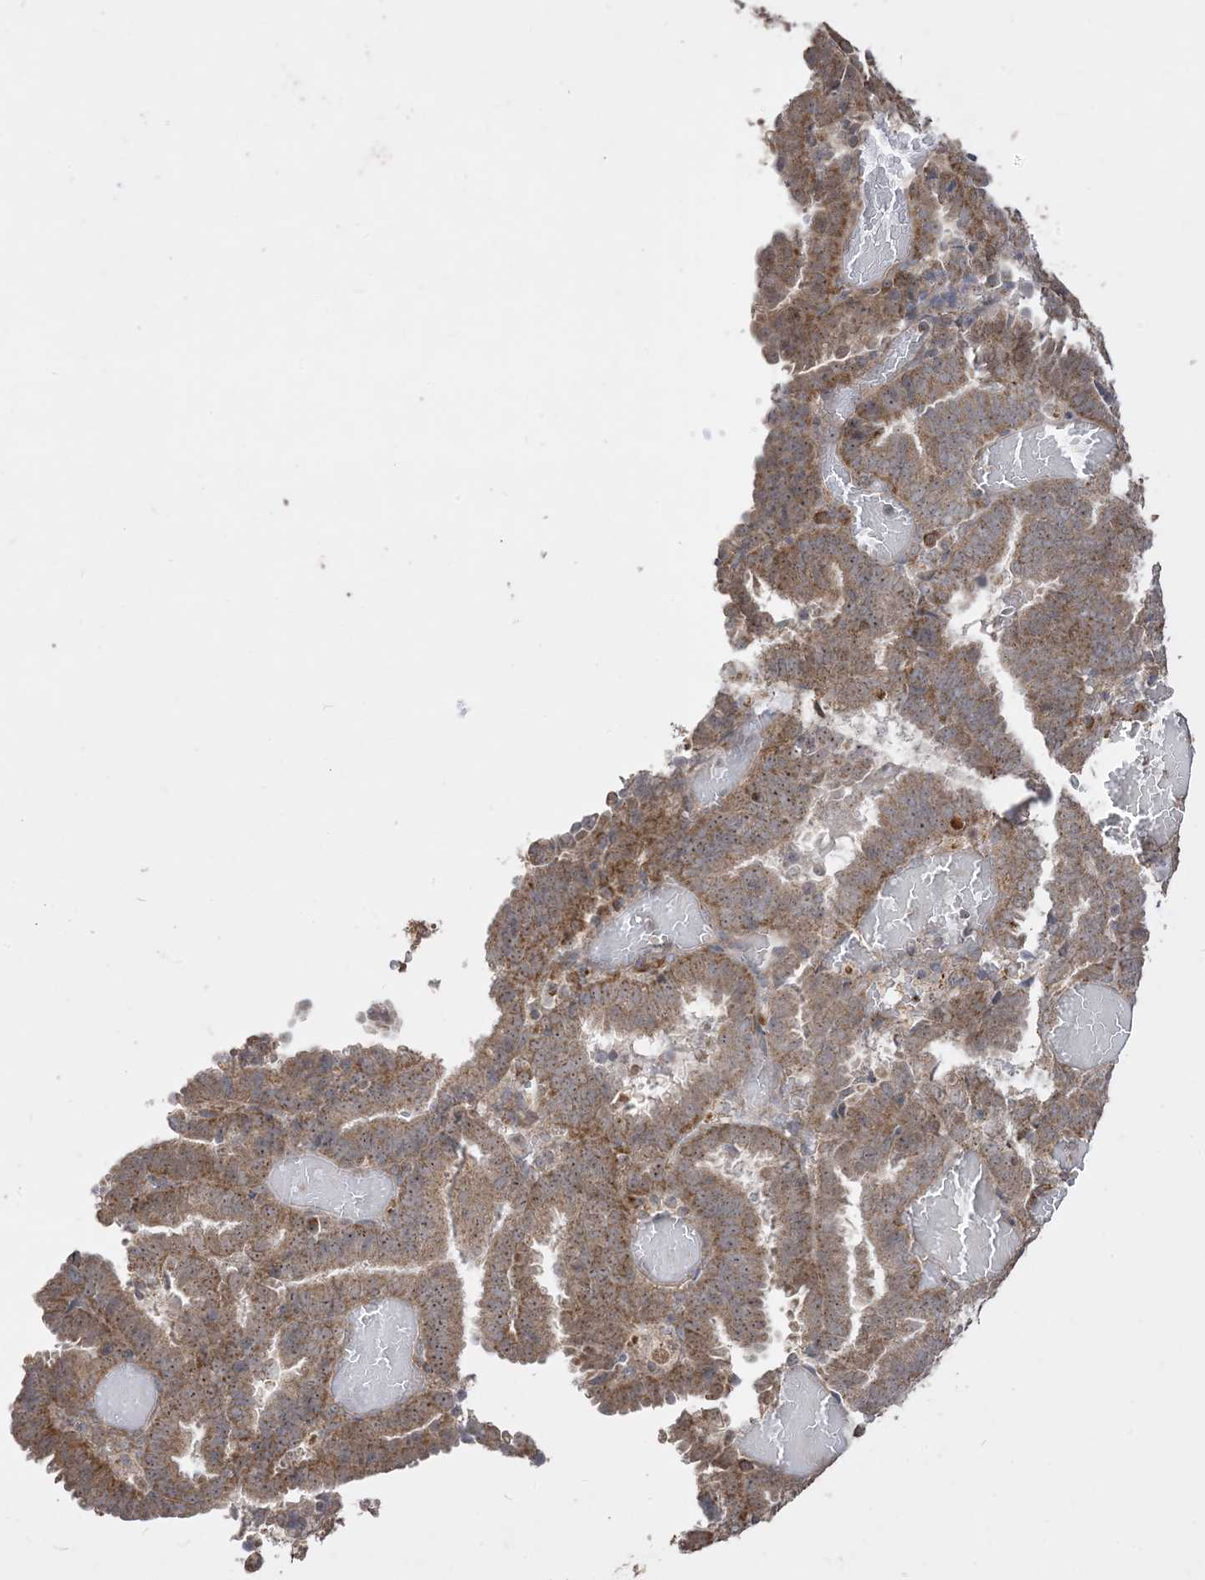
{"staining": {"intensity": "strong", "quantity": ">75%", "location": "cytoplasmic/membranous,nuclear"}, "tissue": "endometrial cancer", "cell_type": "Tumor cells", "image_type": "cancer", "snomed": [{"axis": "morphology", "description": "Adenocarcinoma, NOS"}, {"axis": "topography", "description": "Uterus"}], "caption": "Tumor cells reveal strong cytoplasmic/membranous and nuclear expression in approximately >75% of cells in endometrial cancer. (brown staining indicates protein expression, while blue staining denotes nuclei).", "gene": "SIRT3", "patient": {"sex": "female", "age": 83}}